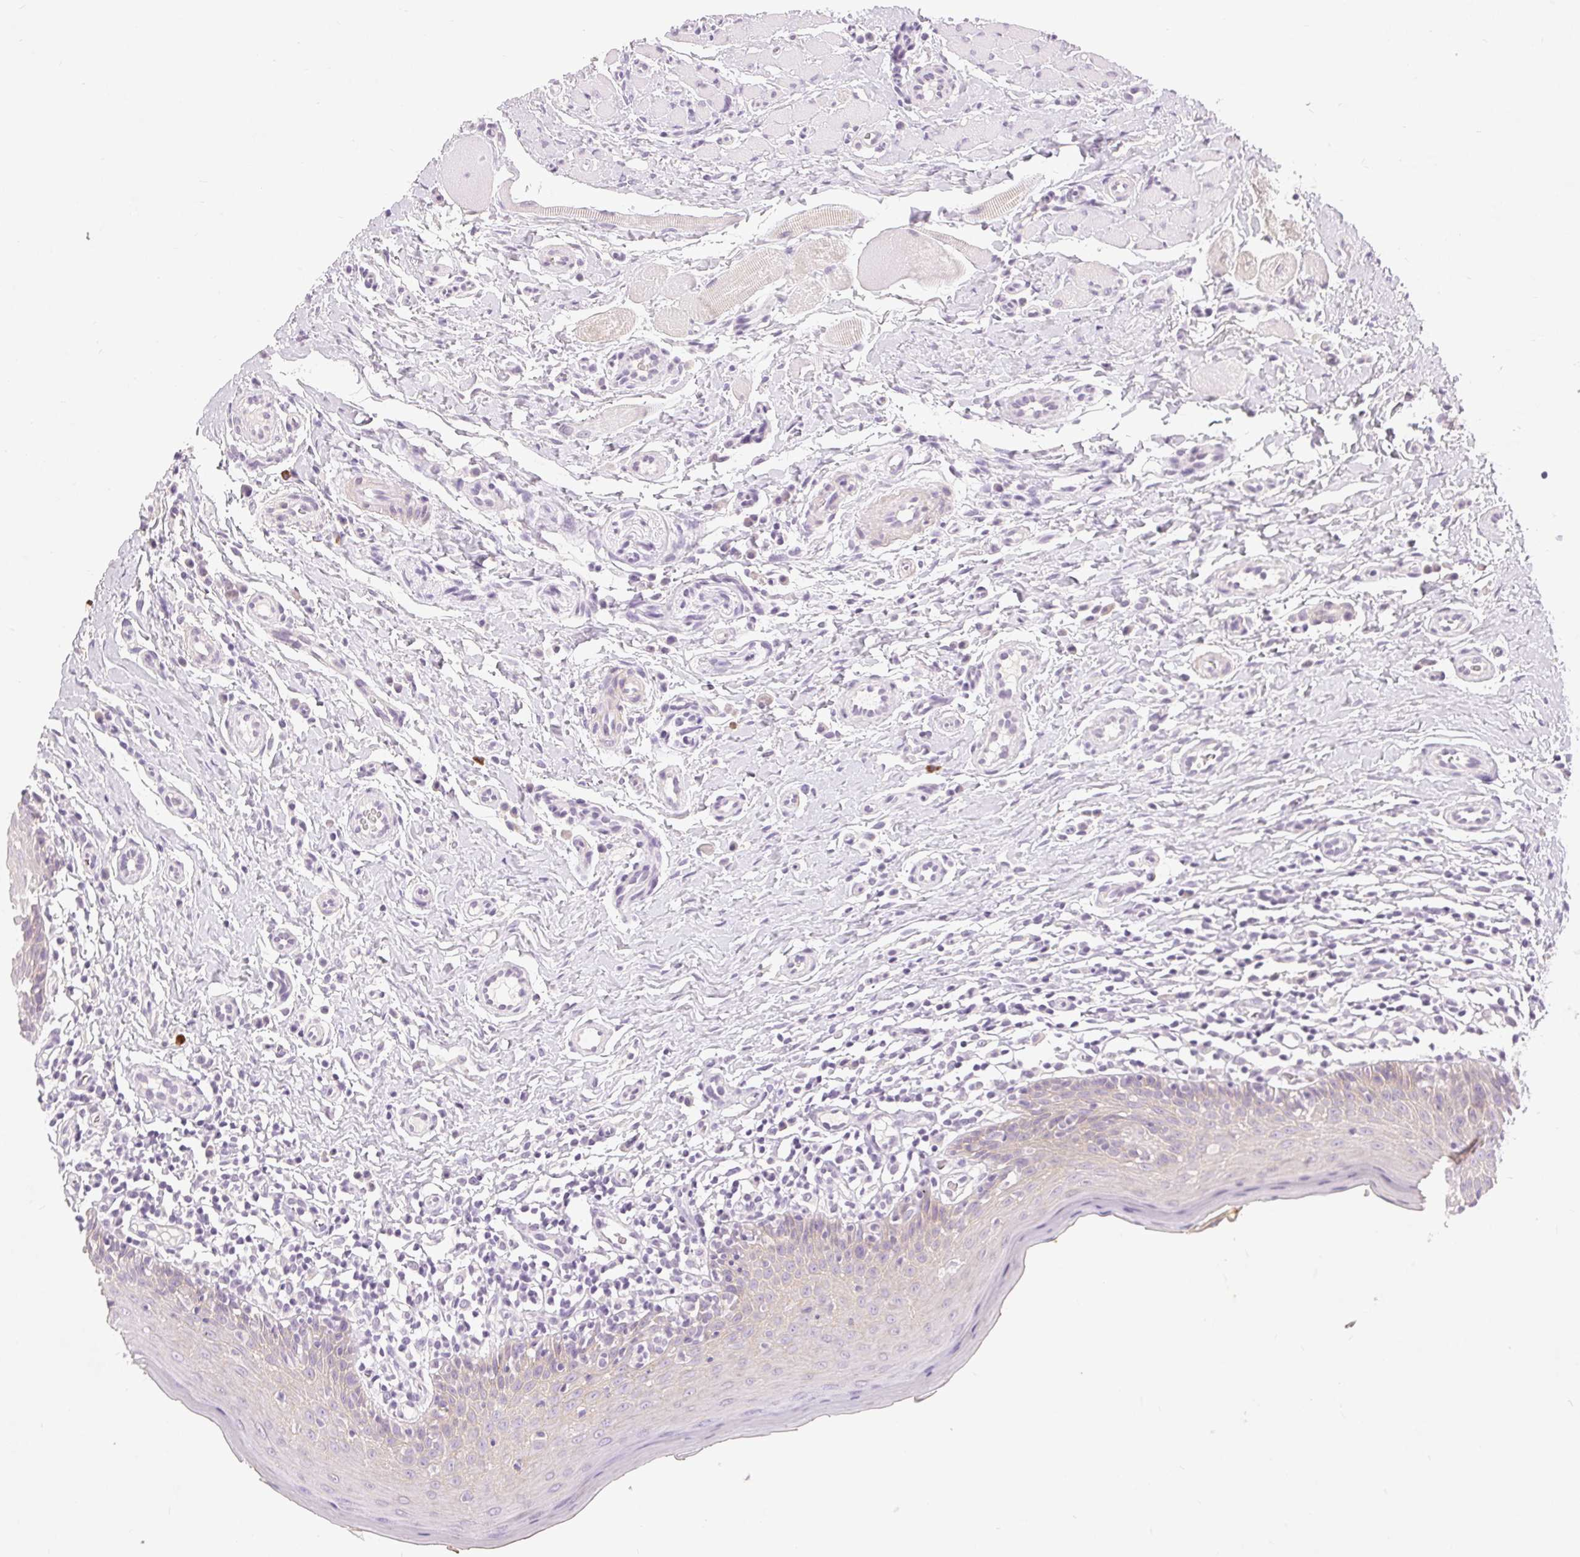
{"staining": {"intensity": "moderate", "quantity": "25%-75%", "location": "cytoplasmic/membranous"}, "tissue": "oral mucosa", "cell_type": "Squamous epithelial cells", "image_type": "normal", "snomed": [{"axis": "morphology", "description": "Normal tissue, NOS"}, {"axis": "topography", "description": "Oral tissue"}, {"axis": "topography", "description": "Tounge, NOS"}], "caption": "This image shows IHC staining of unremarkable oral mucosa, with medium moderate cytoplasmic/membranous positivity in approximately 25%-75% of squamous epithelial cells.", "gene": "DSG3", "patient": {"sex": "female", "age": 58}}